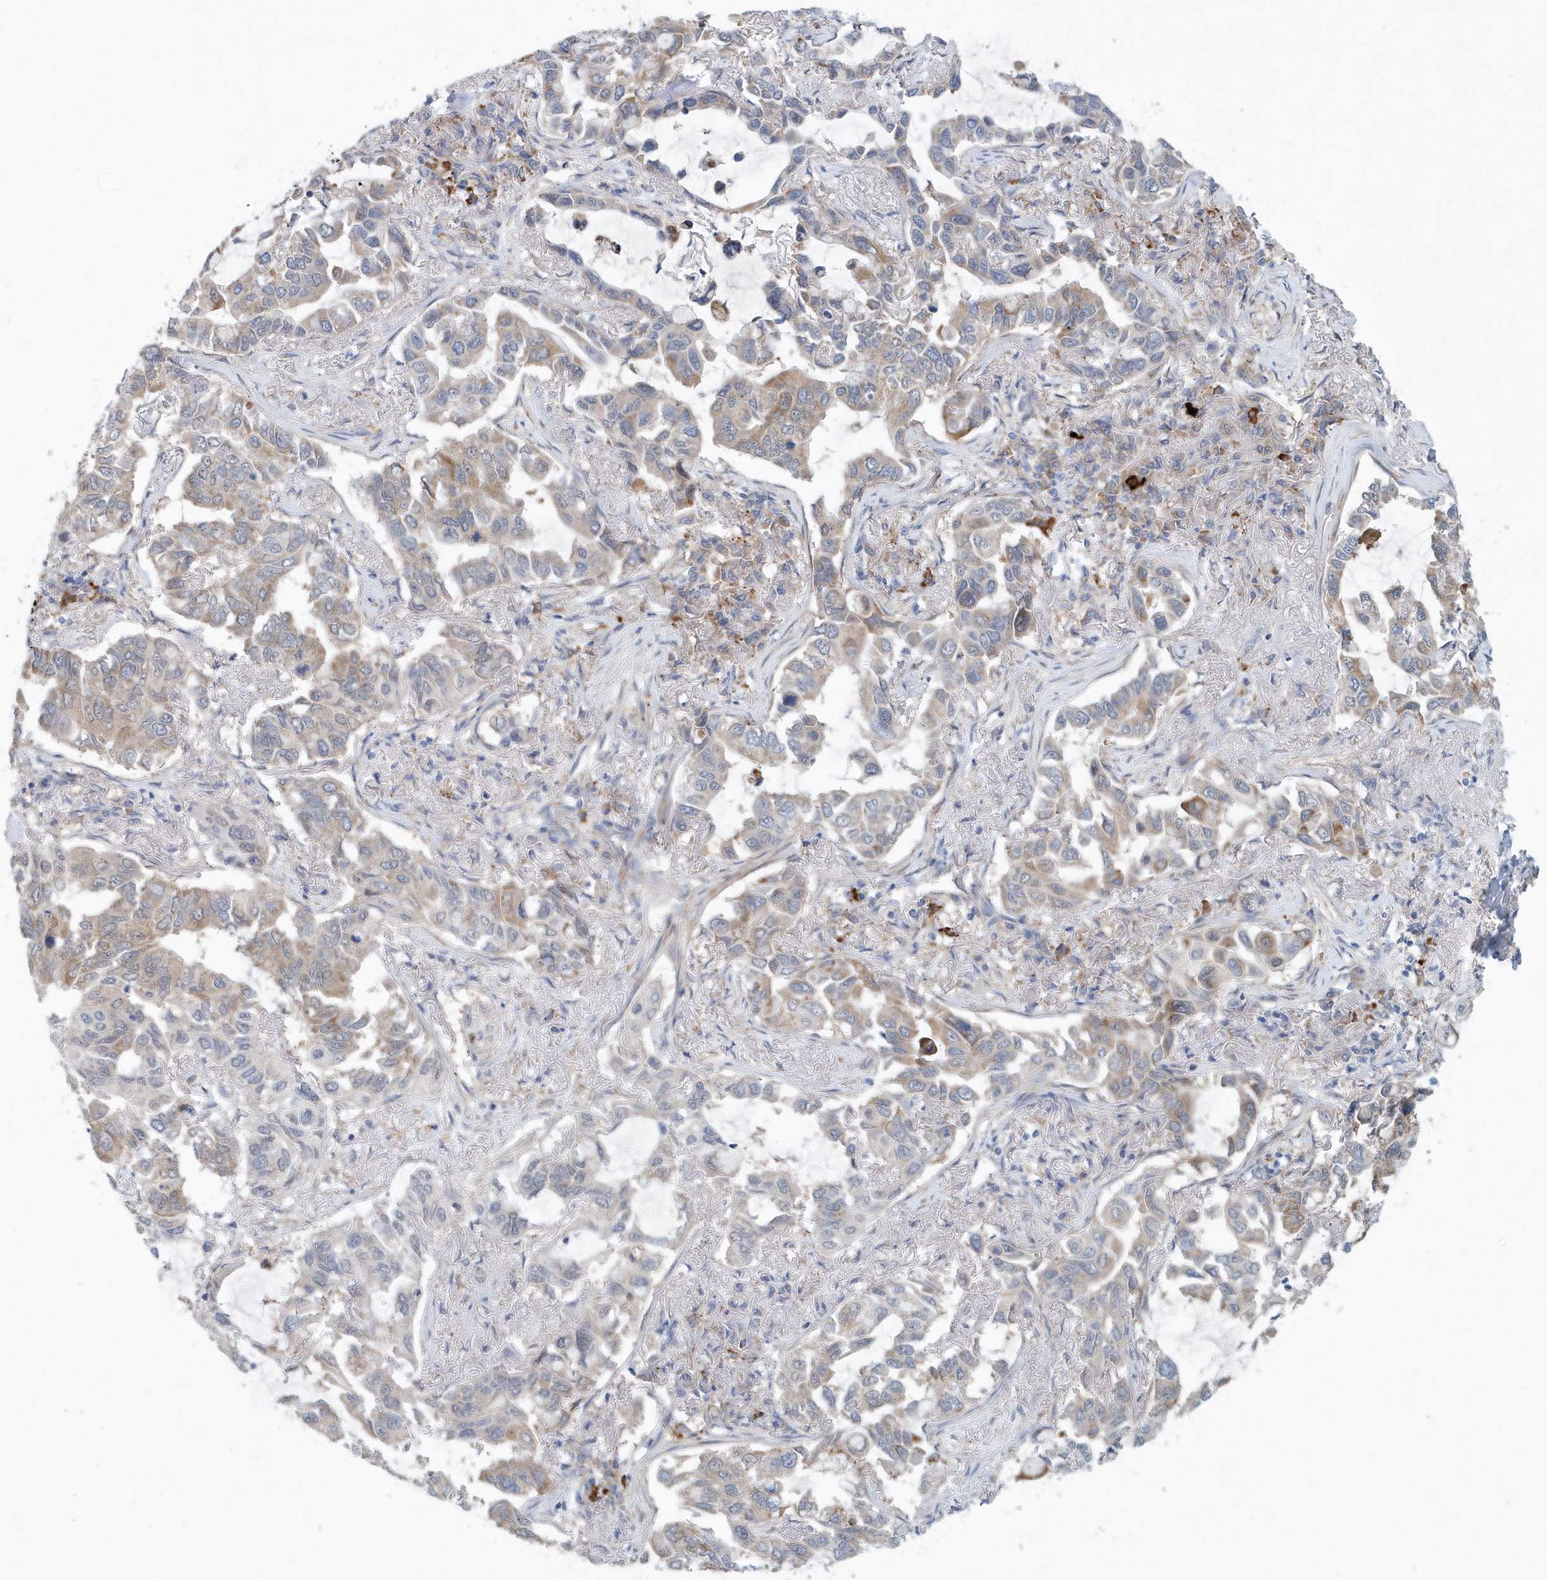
{"staining": {"intensity": "moderate", "quantity": "<25%", "location": "cytoplasmic/membranous"}, "tissue": "lung cancer", "cell_type": "Tumor cells", "image_type": "cancer", "snomed": [{"axis": "morphology", "description": "Adenocarcinoma, NOS"}, {"axis": "topography", "description": "Lung"}], "caption": "Brown immunohistochemical staining in lung cancer (adenocarcinoma) shows moderate cytoplasmic/membranous staining in approximately <25% of tumor cells. The staining was performed using DAB, with brown indicating positive protein expression. Nuclei are stained blue with hematoxylin.", "gene": "PFN2", "patient": {"sex": "male", "age": 64}}